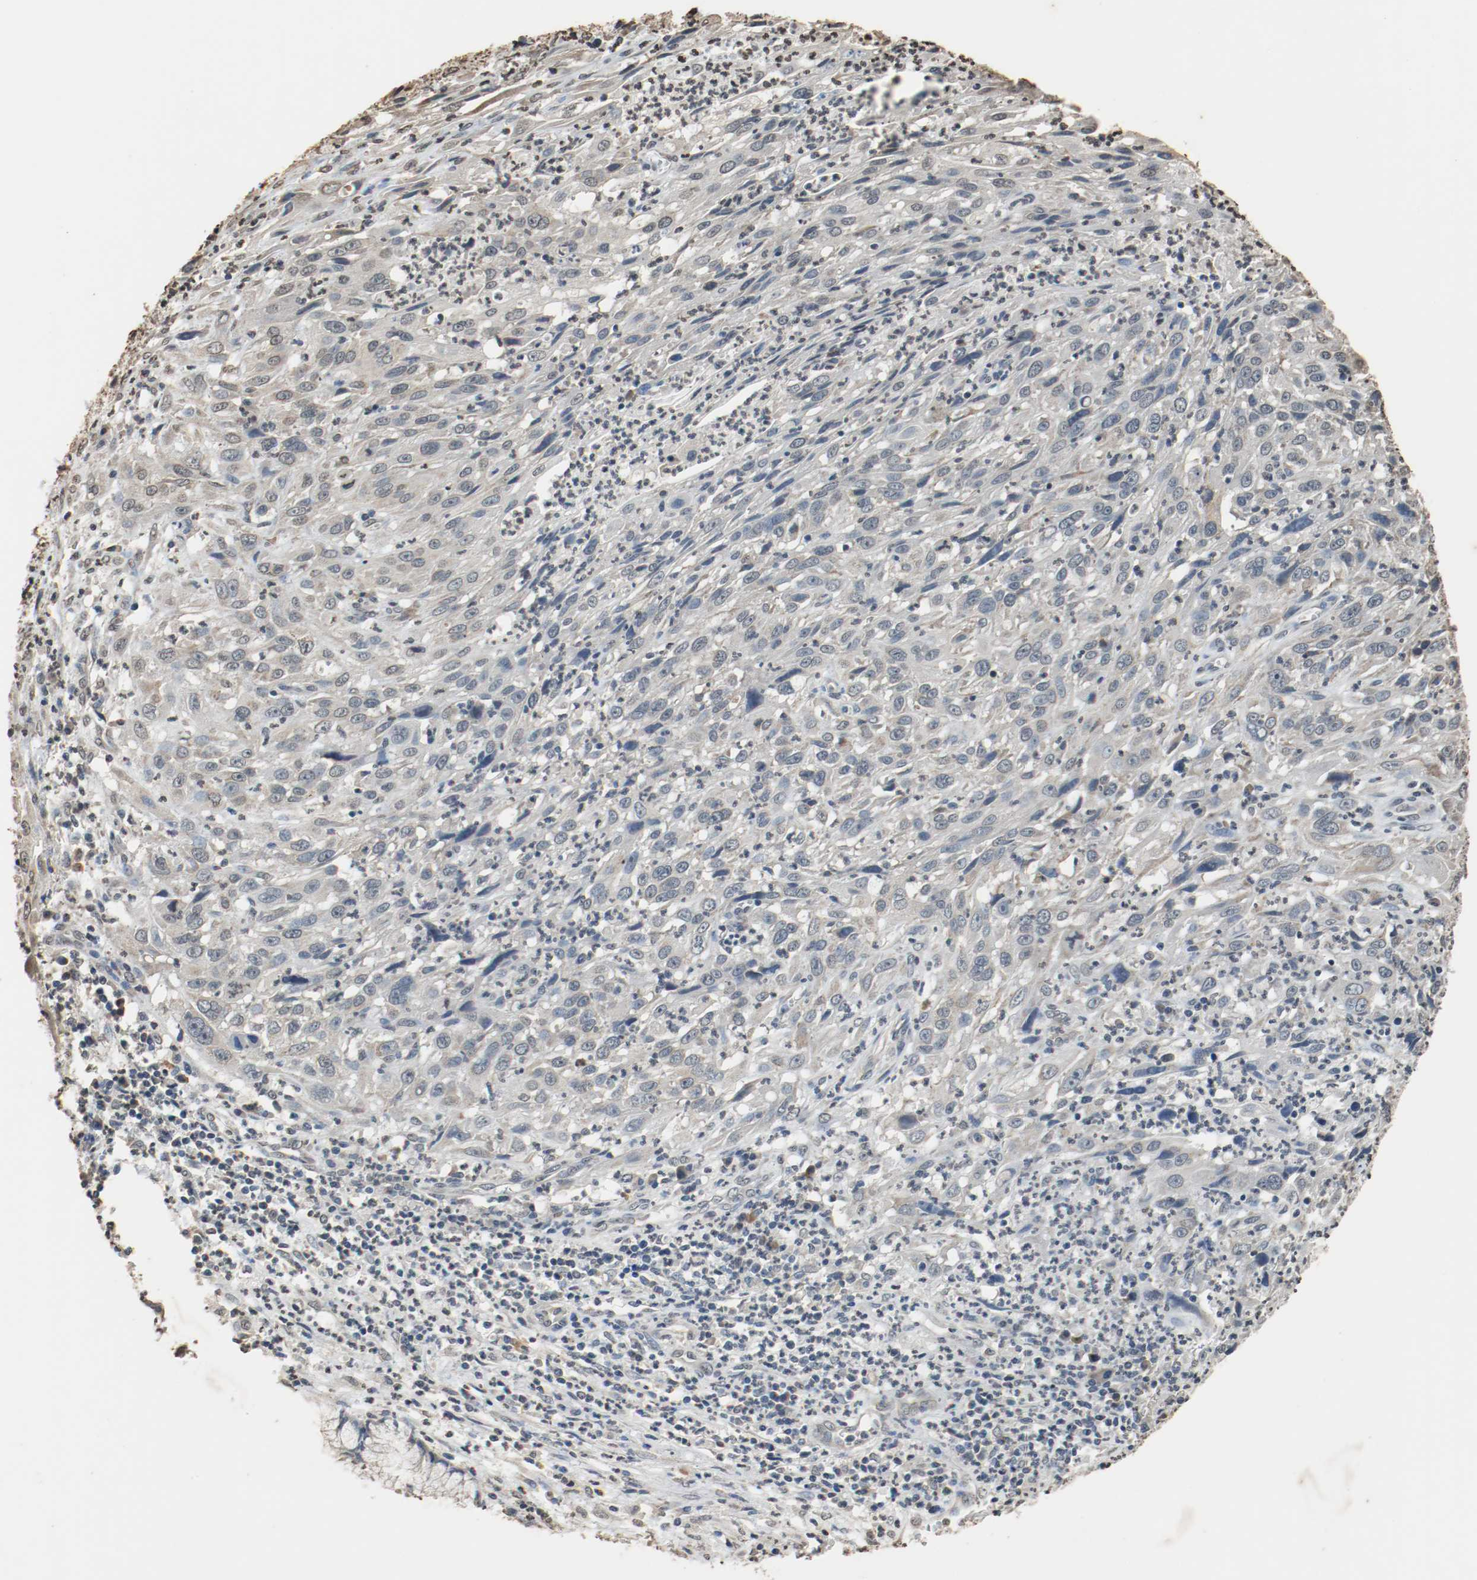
{"staining": {"intensity": "weak", "quantity": "<25%", "location": "cytoplasmic/membranous"}, "tissue": "cervical cancer", "cell_type": "Tumor cells", "image_type": "cancer", "snomed": [{"axis": "morphology", "description": "Squamous cell carcinoma, NOS"}, {"axis": "topography", "description": "Cervix"}], "caption": "Cervical cancer (squamous cell carcinoma) stained for a protein using immunohistochemistry (IHC) displays no expression tumor cells.", "gene": "RTN4", "patient": {"sex": "female", "age": 32}}